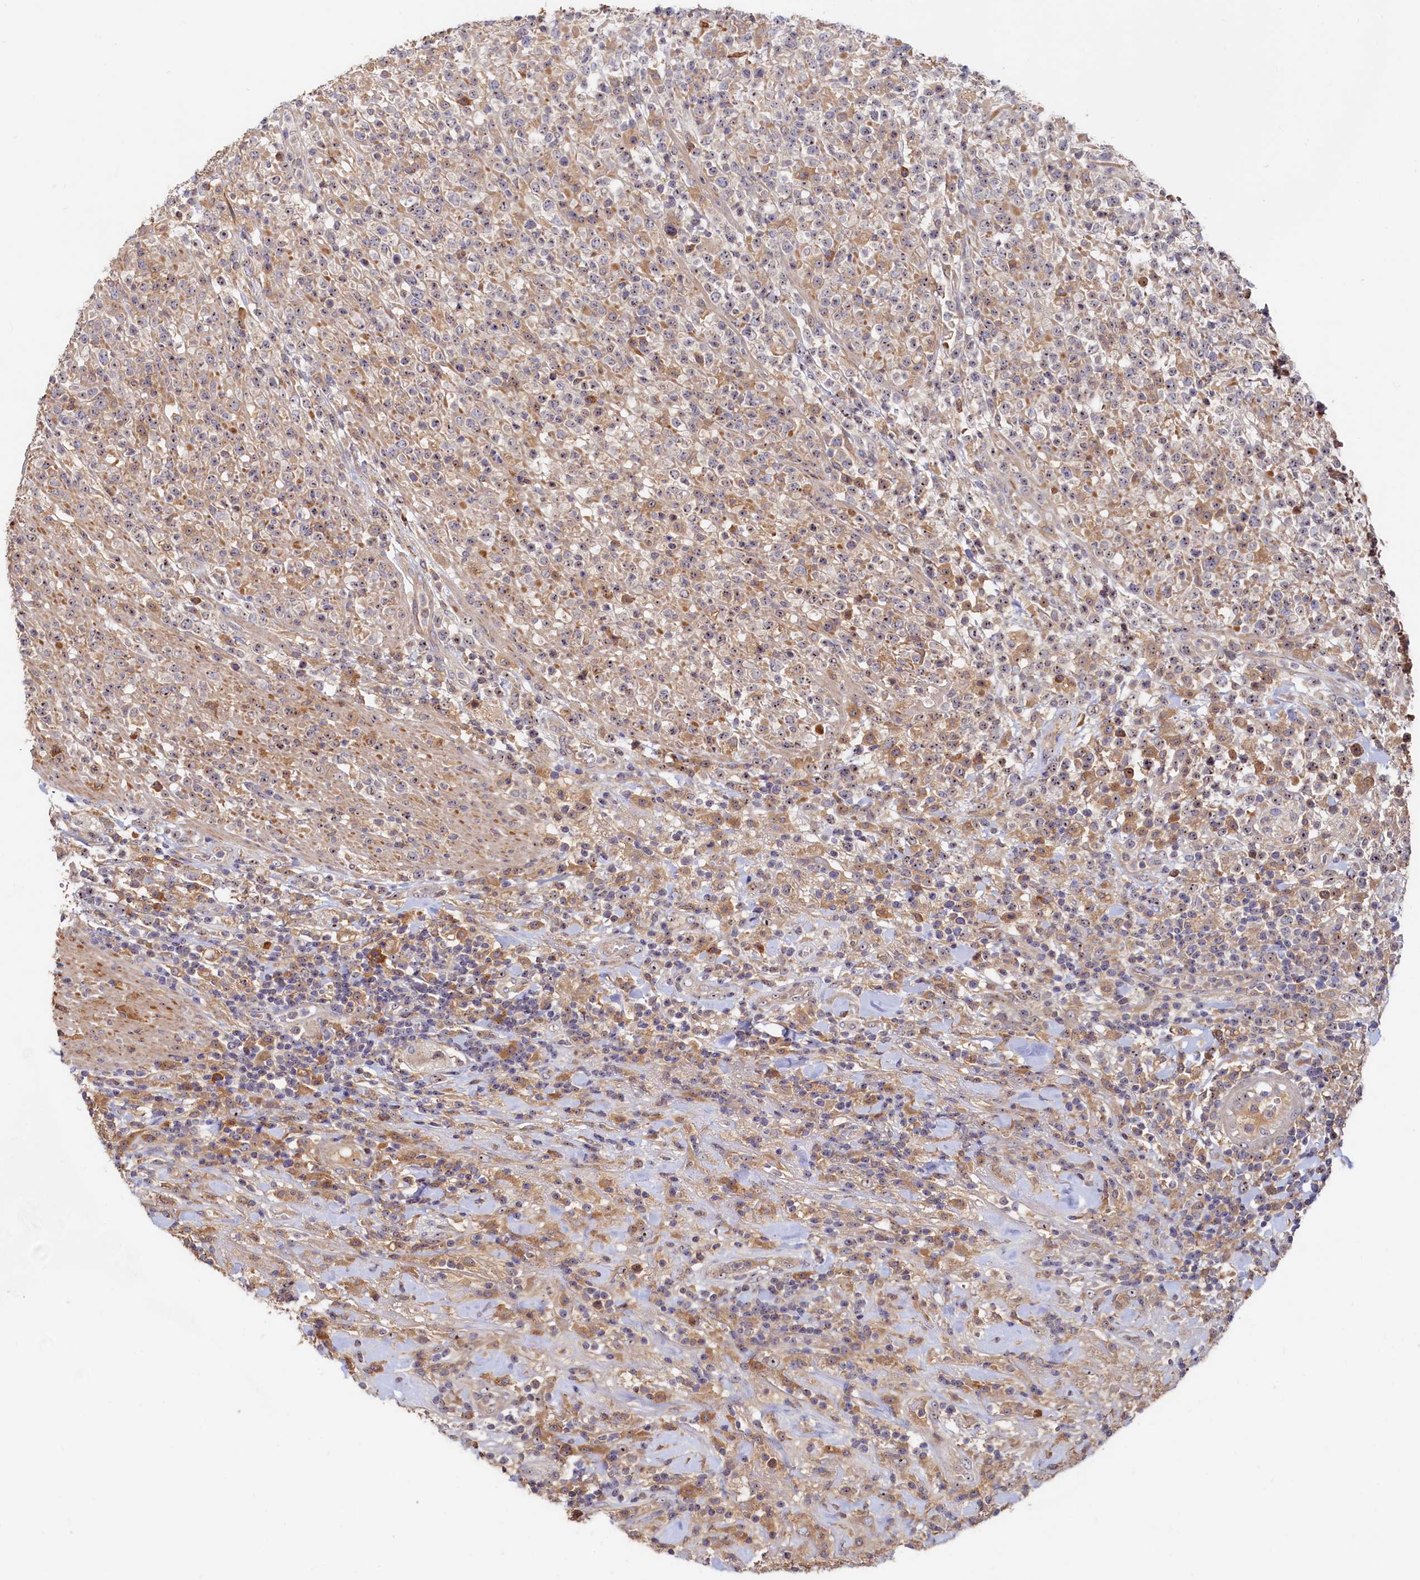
{"staining": {"intensity": "weak", "quantity": "25%-75%", "location": "cytoplasmic/membranous,nuclear"}, "tissue": "lymphoma", "cell_type": "Tumor cells", "image_type": "cancer", "snomed": [{"axis": "morphology", "description": "Malignant lymphoma, non-Hodgkin's type, High grade"}, {"axis": "topography", "description": "Colon"}], "caption": "This is a histology image of immunohistochemistry (IHC) staining of lymphoma, which shows weak positivity in the cytoplasmic/membranous and nuclear of tumor cells.", "gene": "RGS7BP", "patient": {"sex": "female", "age": 53}}